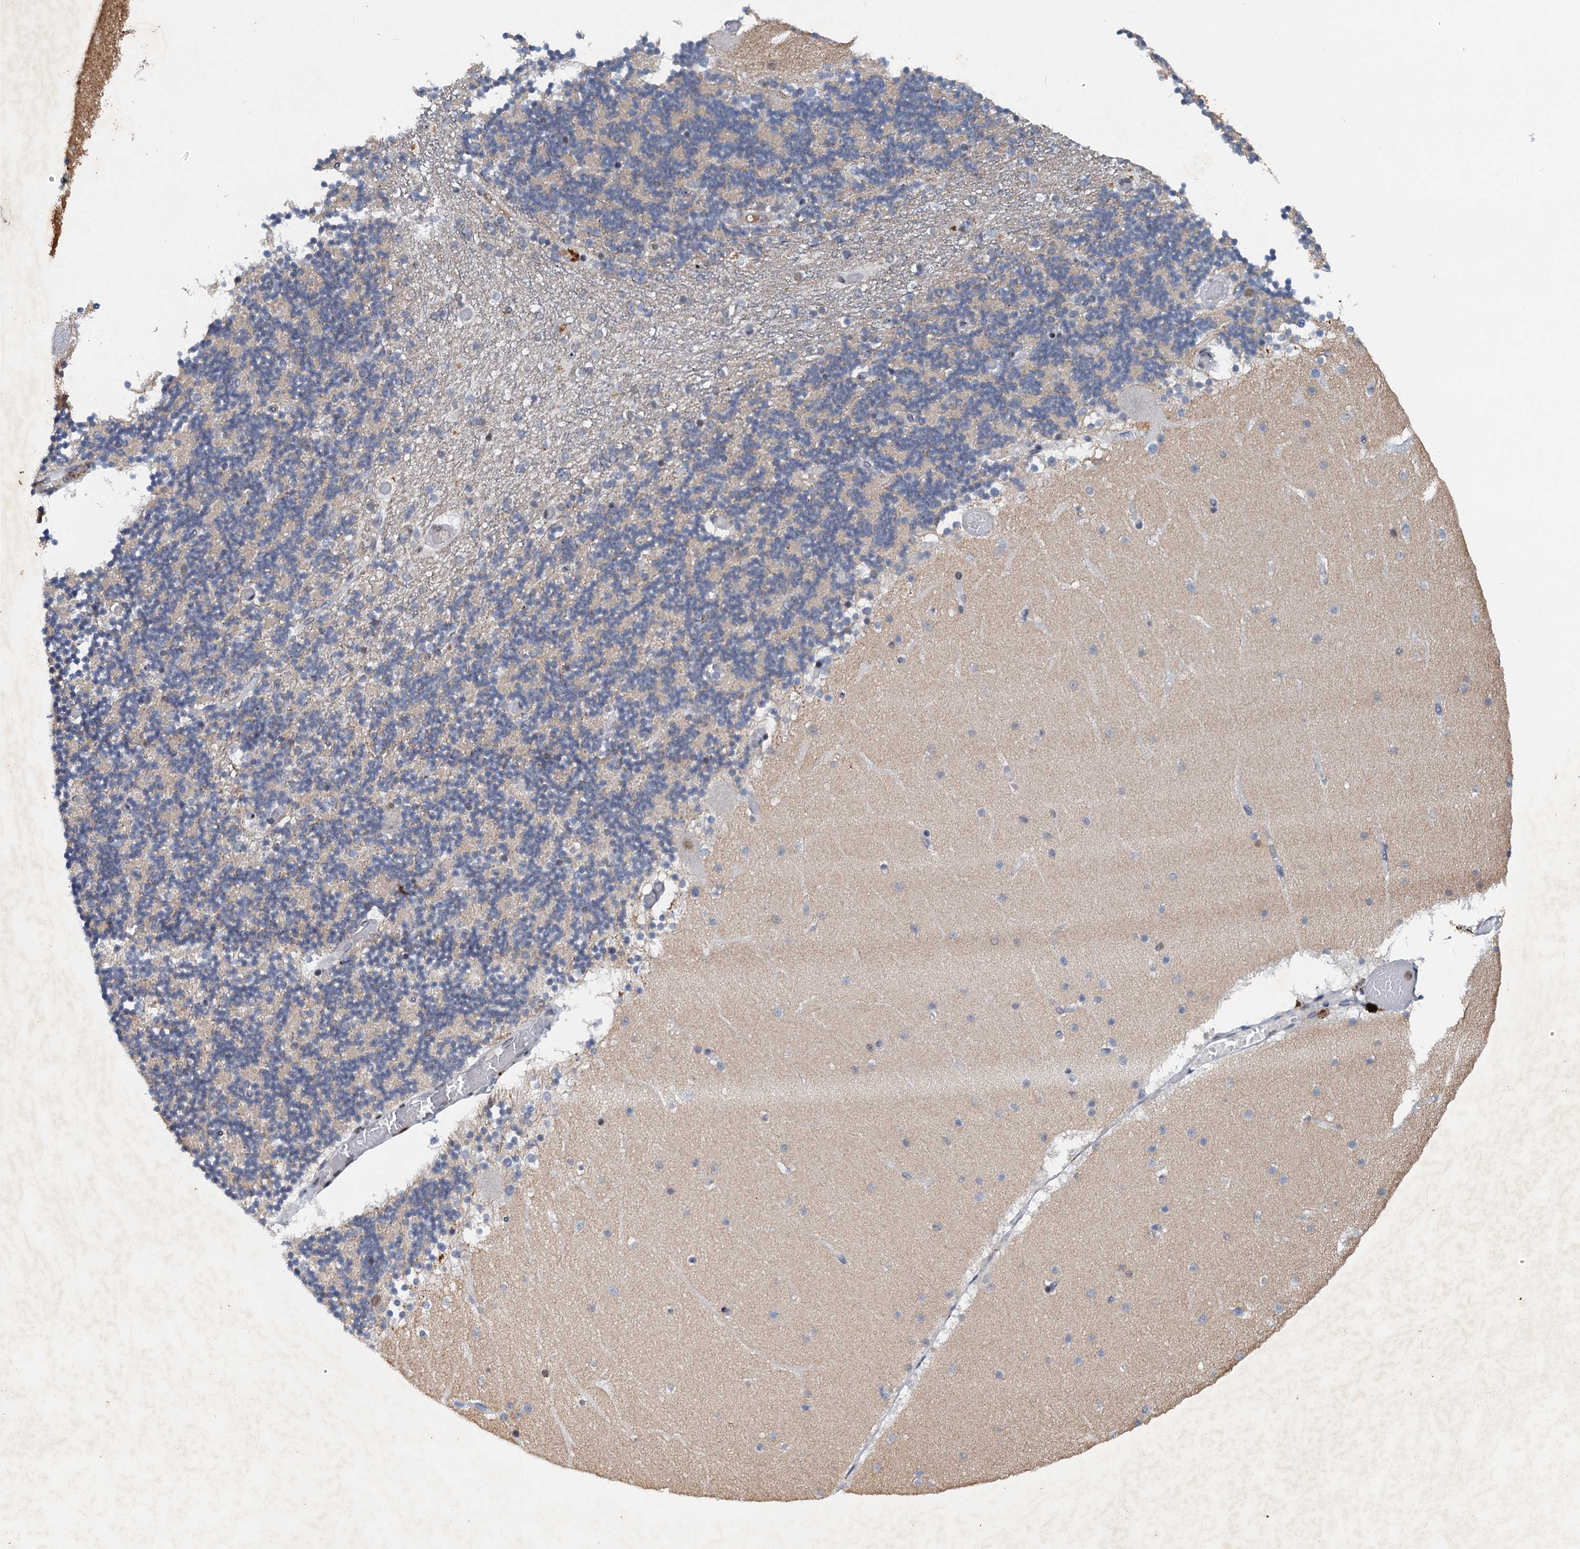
{"staining": {"intensity": "negative", "quantity": "none", "location": "none"}, "tissue": "cerebellum", "cell_type": "Cells in granular layer", "image_type": "normal", "snomed": [{"axis": "morphology", "description": "Normal tissue, NOS"}, {"axis": "topography", "description": "Cerebellum"}], "caption": "This is an immunohistochemistry micrograph of normal human cerebellum. There is no staining in cells in granular layer.", "gene": "CSTF3", "patient": {"sex": "female", "age": 28}}